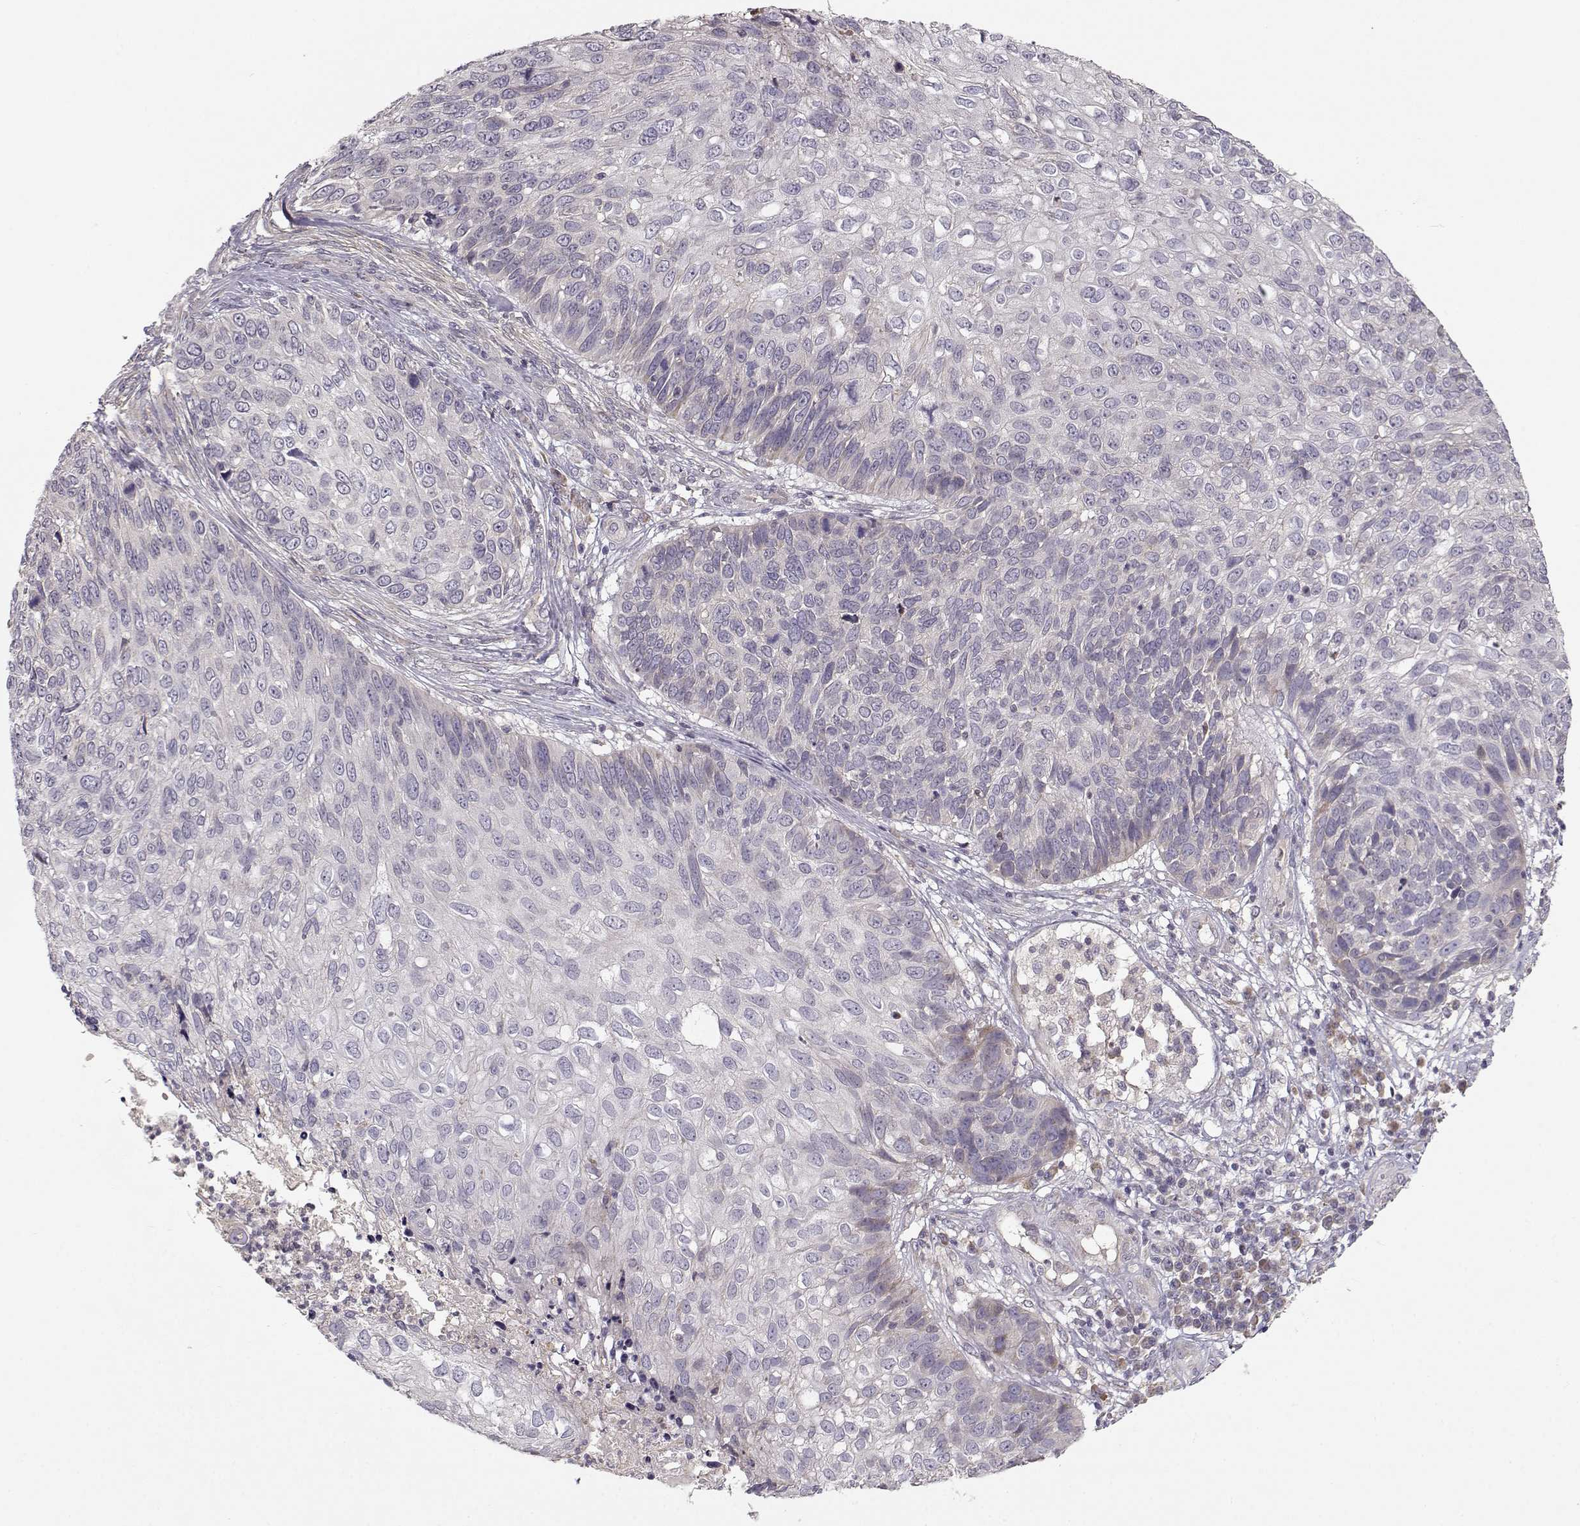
{"staining": {"intensity": "negative", "quantity": "none", "location": "none"}, "tissue": "skin cancer", "cell_type": "Tumor cells", "image_type": "cancer", "snomed": [{"axis": "morphology", "description": "Squamous cell carcinoma, NOS"}, {"axis": "topography", "description": "Skin"}], "caption": "Human skin cancer (squamous cell carcinoma) stained for a protein using immunohistochemistry (IHC) displays no staining in tumor cells.", "gene": "ENTPD8", "patient": {"sex": "male", "age": 92}}